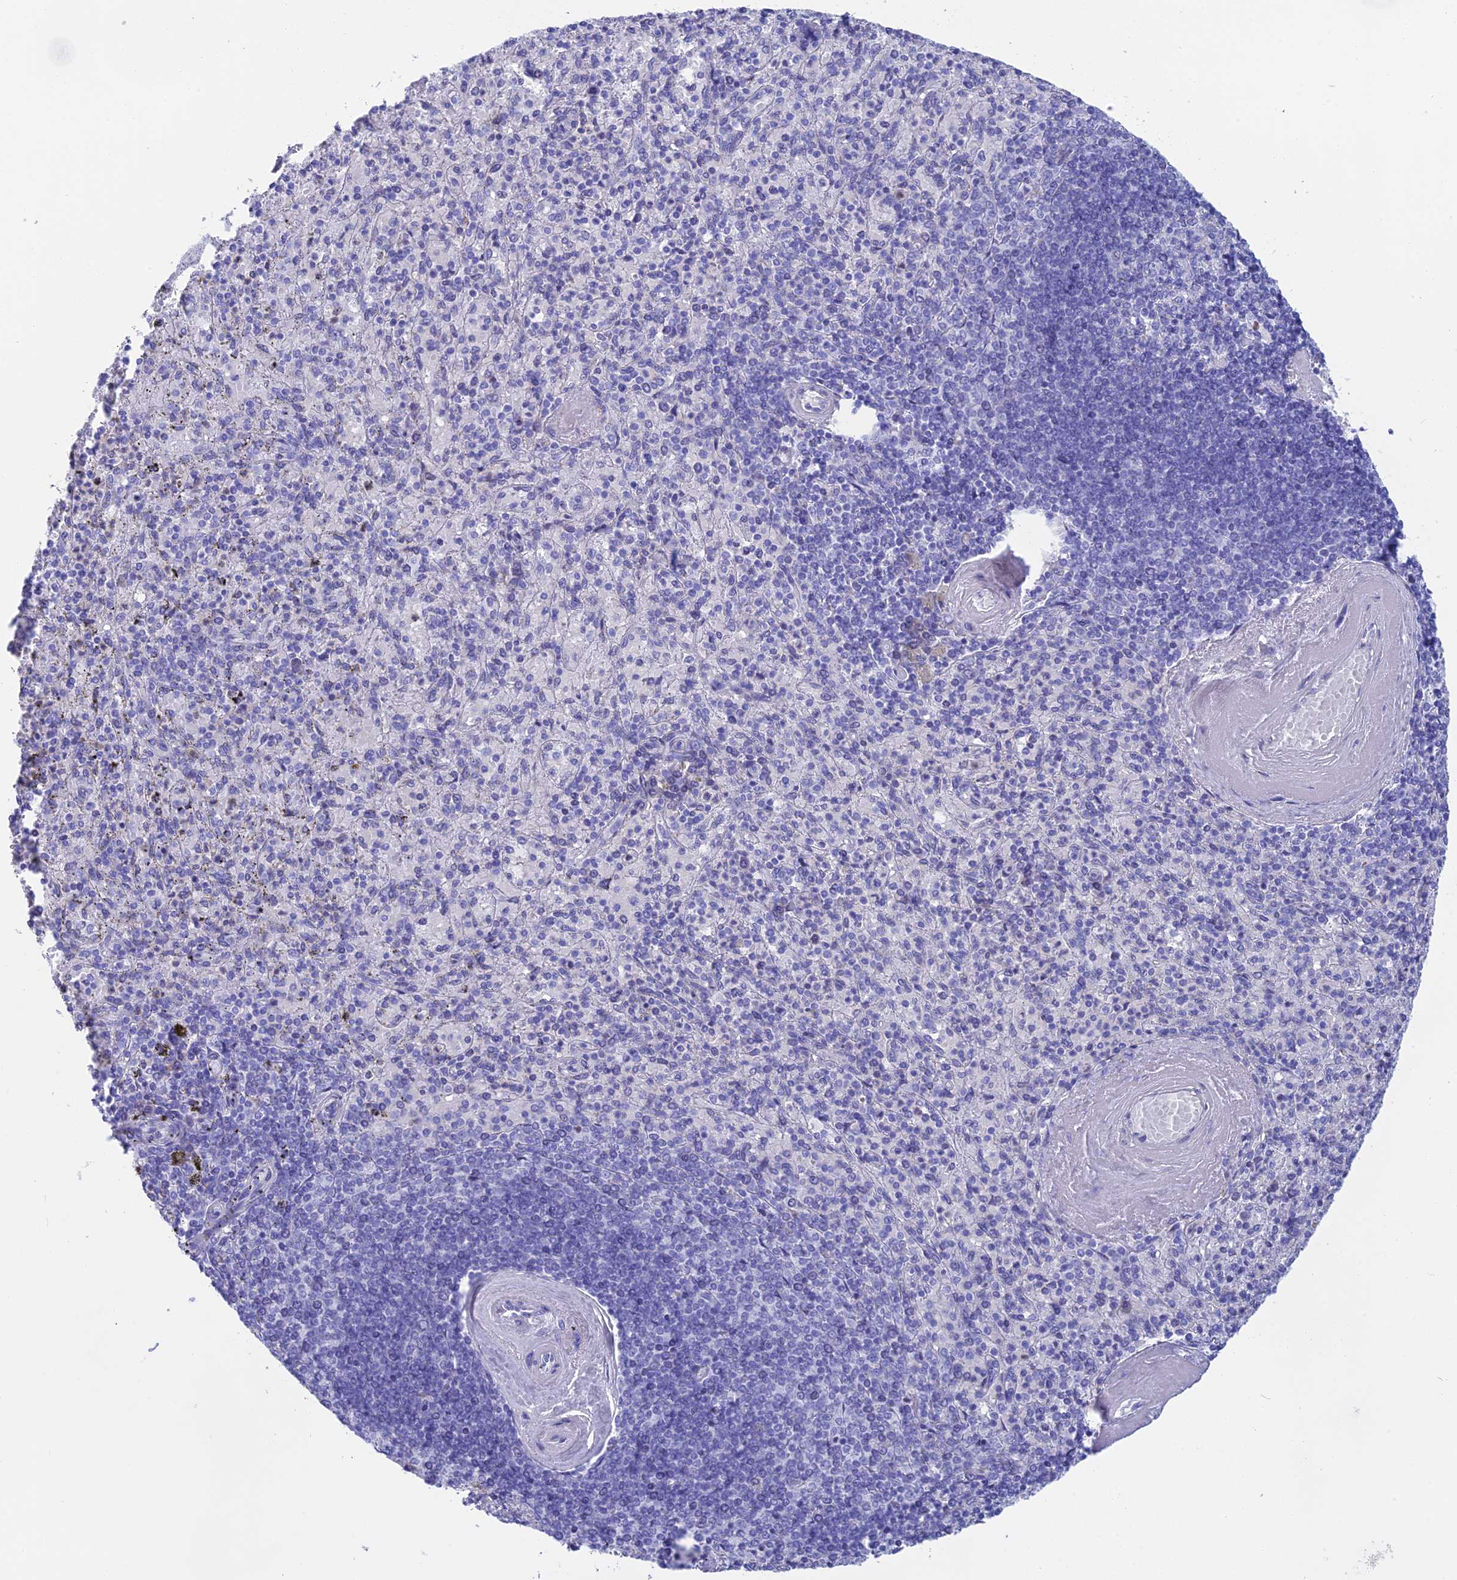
{"staining": {"intensity": "negative", "quantity": "none", "location": "none"}, "tissue": "spleen", "cell_type": "Cells in red pulp", "image_type": "normal", "snomed": [{"axis": "morphology", "description": "Normal tissue, NOS"}, {"axis": "topography", "description": "Spleen"}], "caption": "Spleen stained for a protein using immunohistochemistry (IHC) displays no positivity cells in red pulp.", "gene": "ERICH4", "patient": {"sex": "male", "age": 82}}